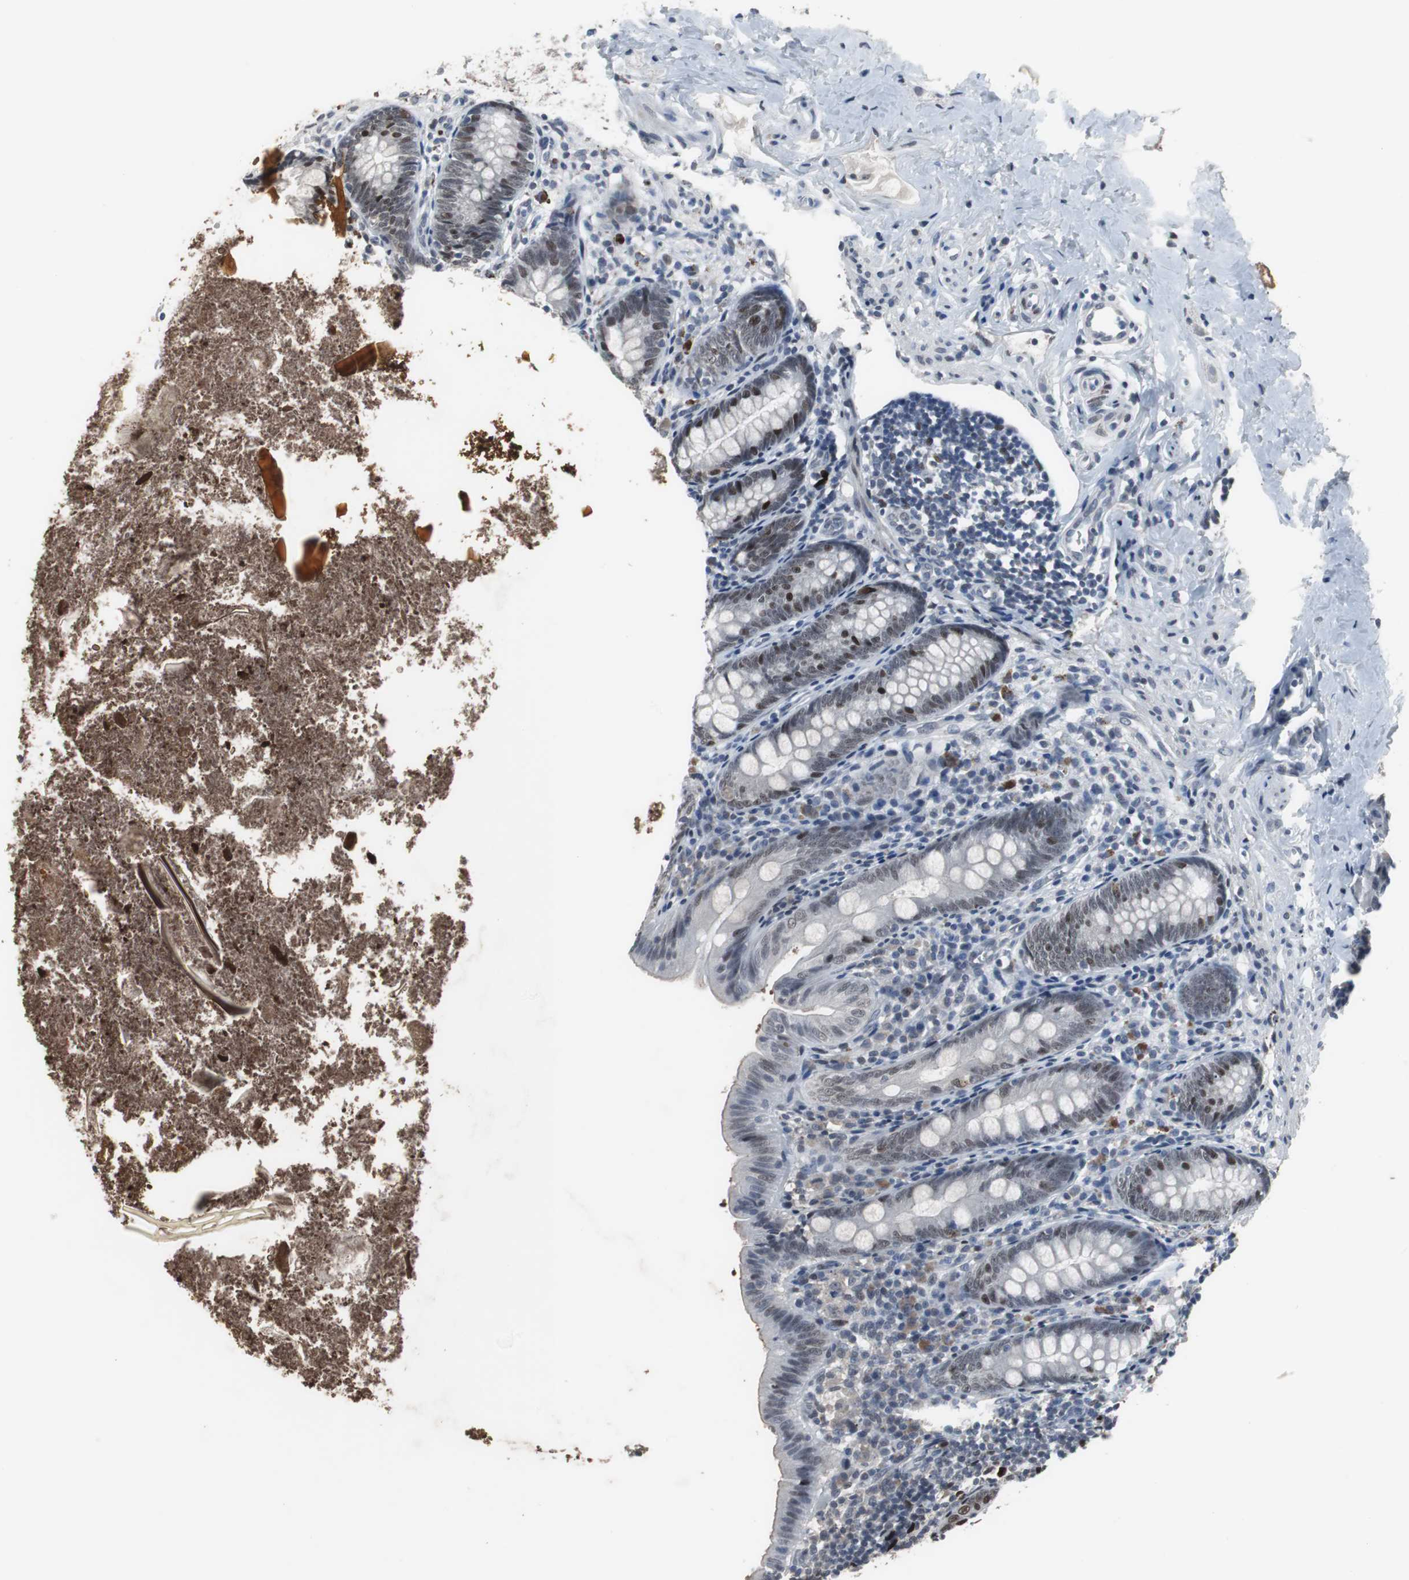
{"staining": {"intensity": "moderate", "quantity": ">75%", "location": "nuclear"}, "tissue": "appendix", "cell_type": "Glandular cells", "image_type": "normal", "snomed": [{"axis": "morphology", "description": "Normal tissue, NOS"}, {"axis": "topography", "description": "Appendix"}], "caption": "Appendix stained with IHC demonstrates moderate nuclear staining in approximately >75% of glandular cells. (DAB (3,3'-diaminobenzidine) IHC with brightfield microscopy, high magnification).", "gene": "FOXP4", "patient": {"sex": "female", "age": 10}}